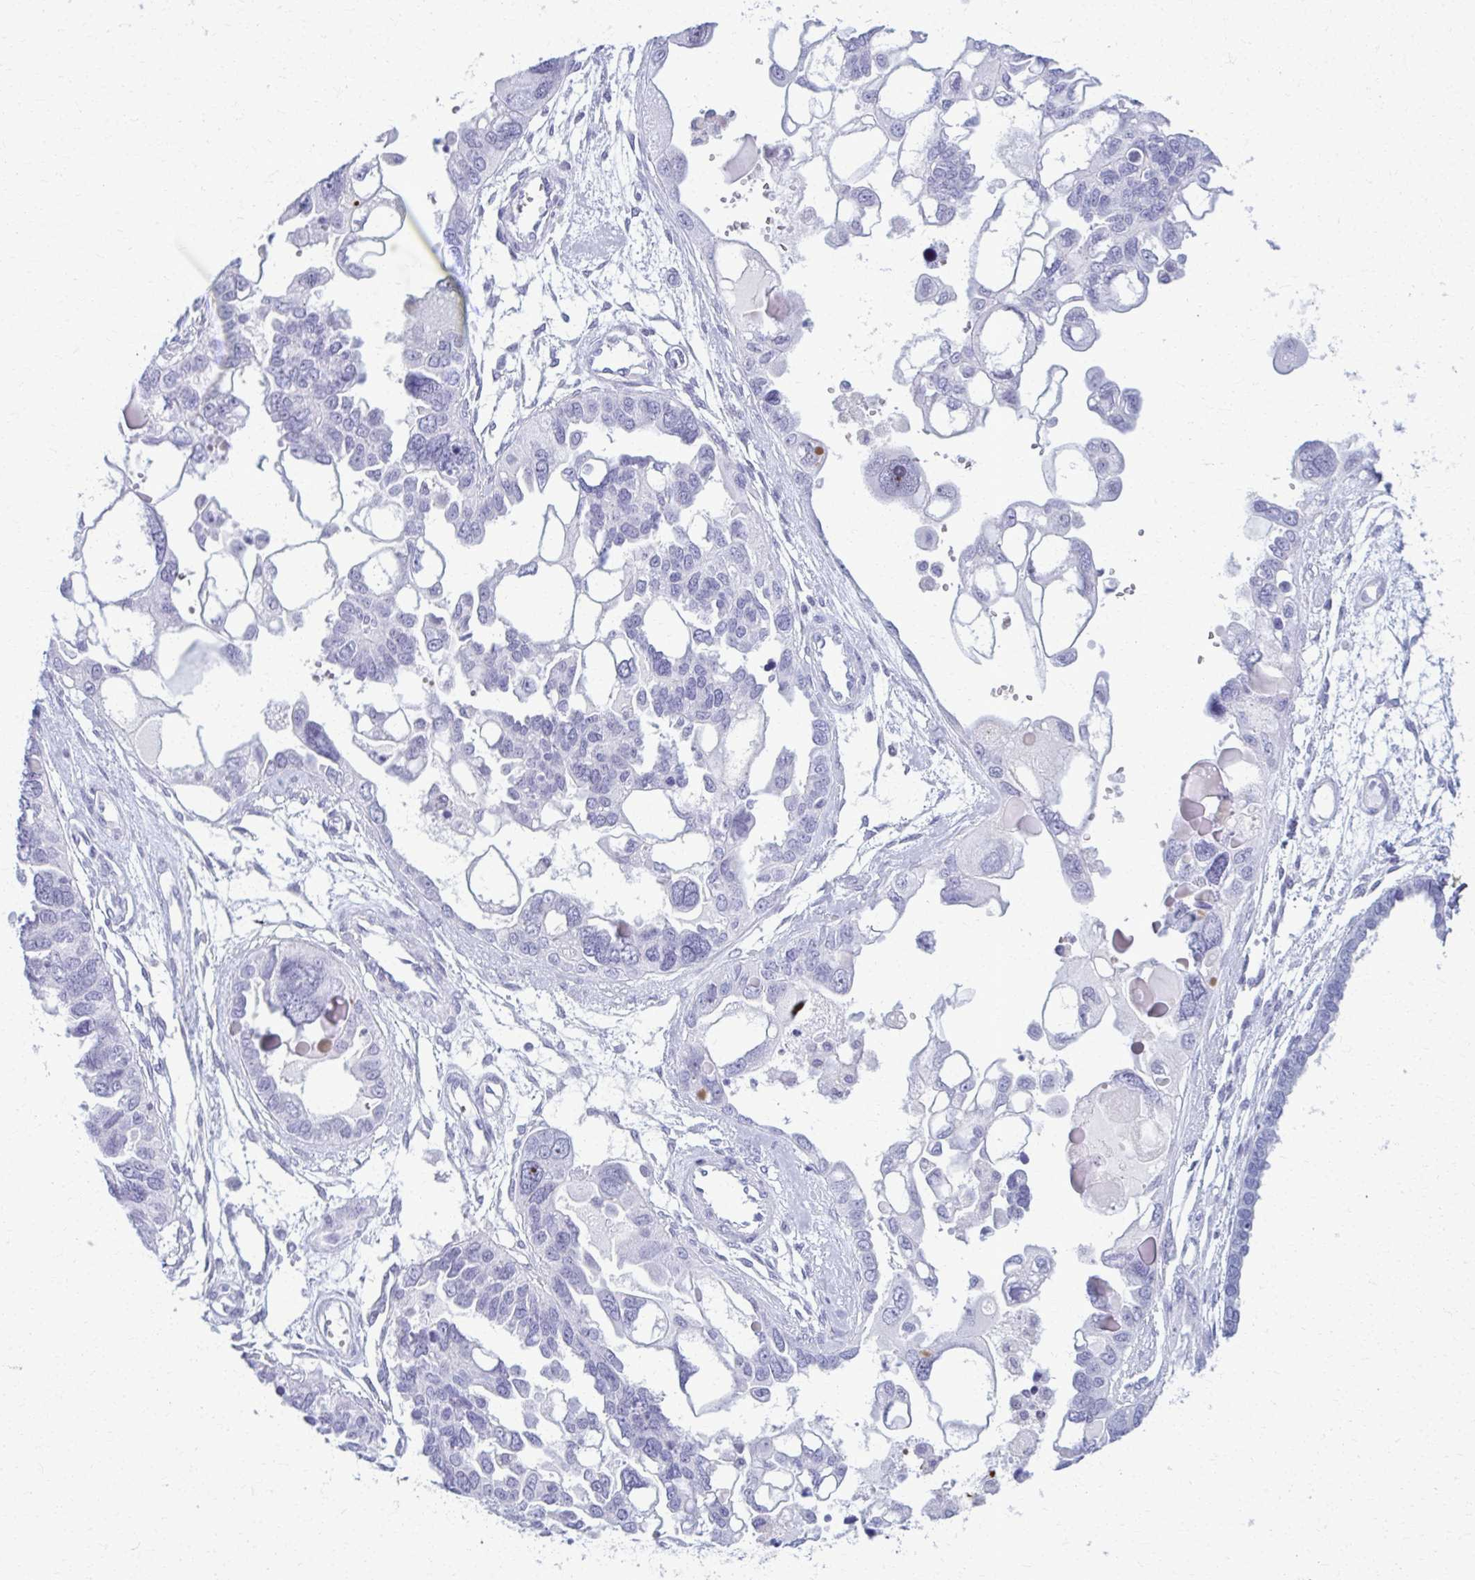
{"staining": {"intensity": "negative", "quantity": "none", "location": "none"}, "tissue": "ovarian cancer", "cell_type": "Tumor cells", "image_type": "cancer", "snomed": [{"axis": "morphology", "description": "Cystadenocarcinoma, serous, NOS"}, {"axis": "topography", "description": "Ovary"}], "caption": "Immunohistochemical staining of human ovarian serous cystadenocarcinoma displays no significant staining in tumor cells.", "gene": "ACSM2B", "patient": {"sex": "female", "age": 51}}